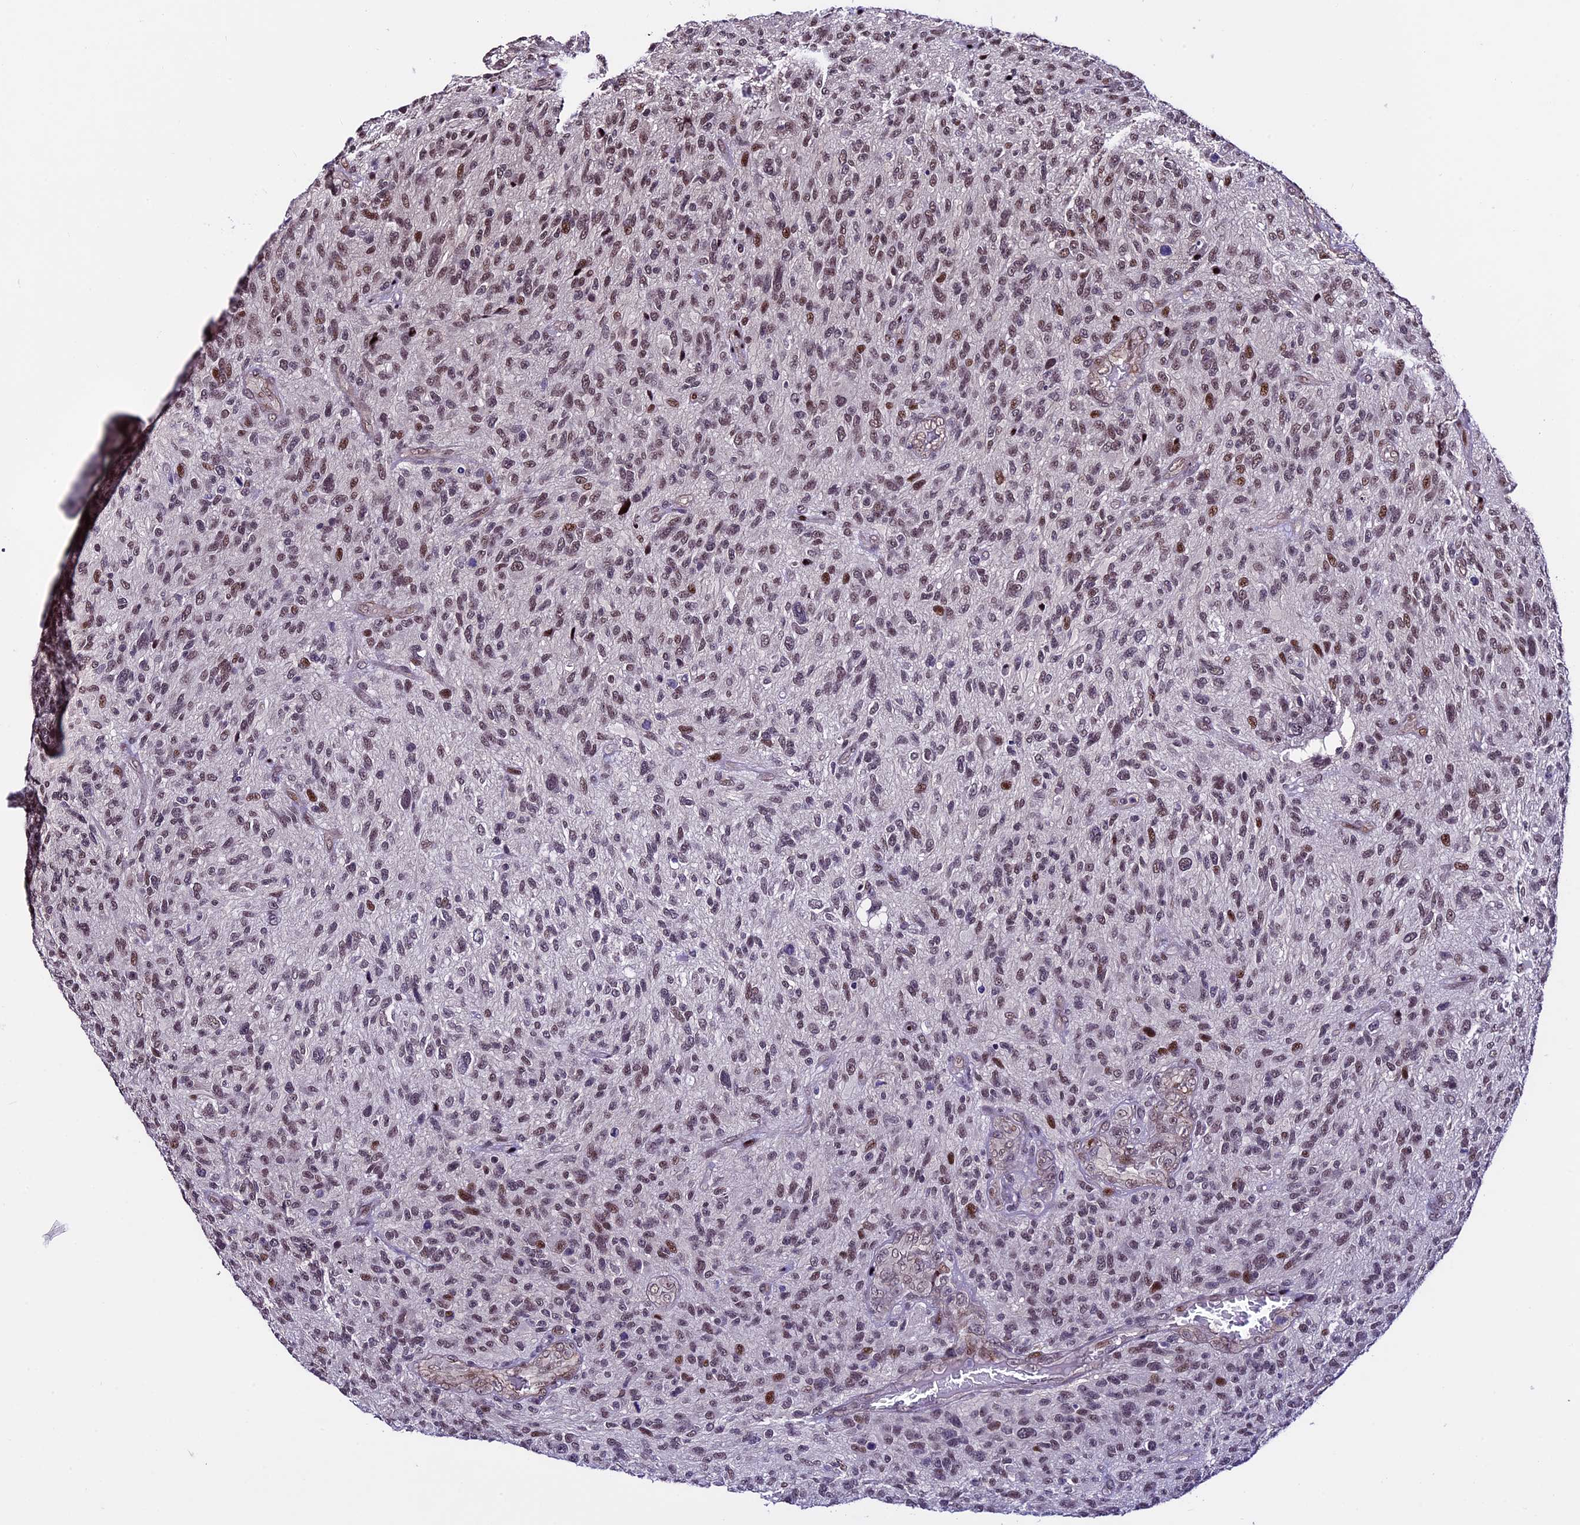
{"staining": {"intensity": "moderate", "quantity": "25%-75%", "location": "nuclear"}, "tissue": "glioma", "cell_type": "Tumor cells", "image_type": "cancer", "snomed": [{"axis": "morphology", "description": "Glioma, malignant, High grade"}, {"axis": "topography", "description": "Brain"}], "caption": "Protein expression analysis of glioma exhibits moderate nuclear staining in approximately 25%-75% of tumor cells.", "gene": "TCP11L2", "patient": {"sex": "male", "age": 47}}